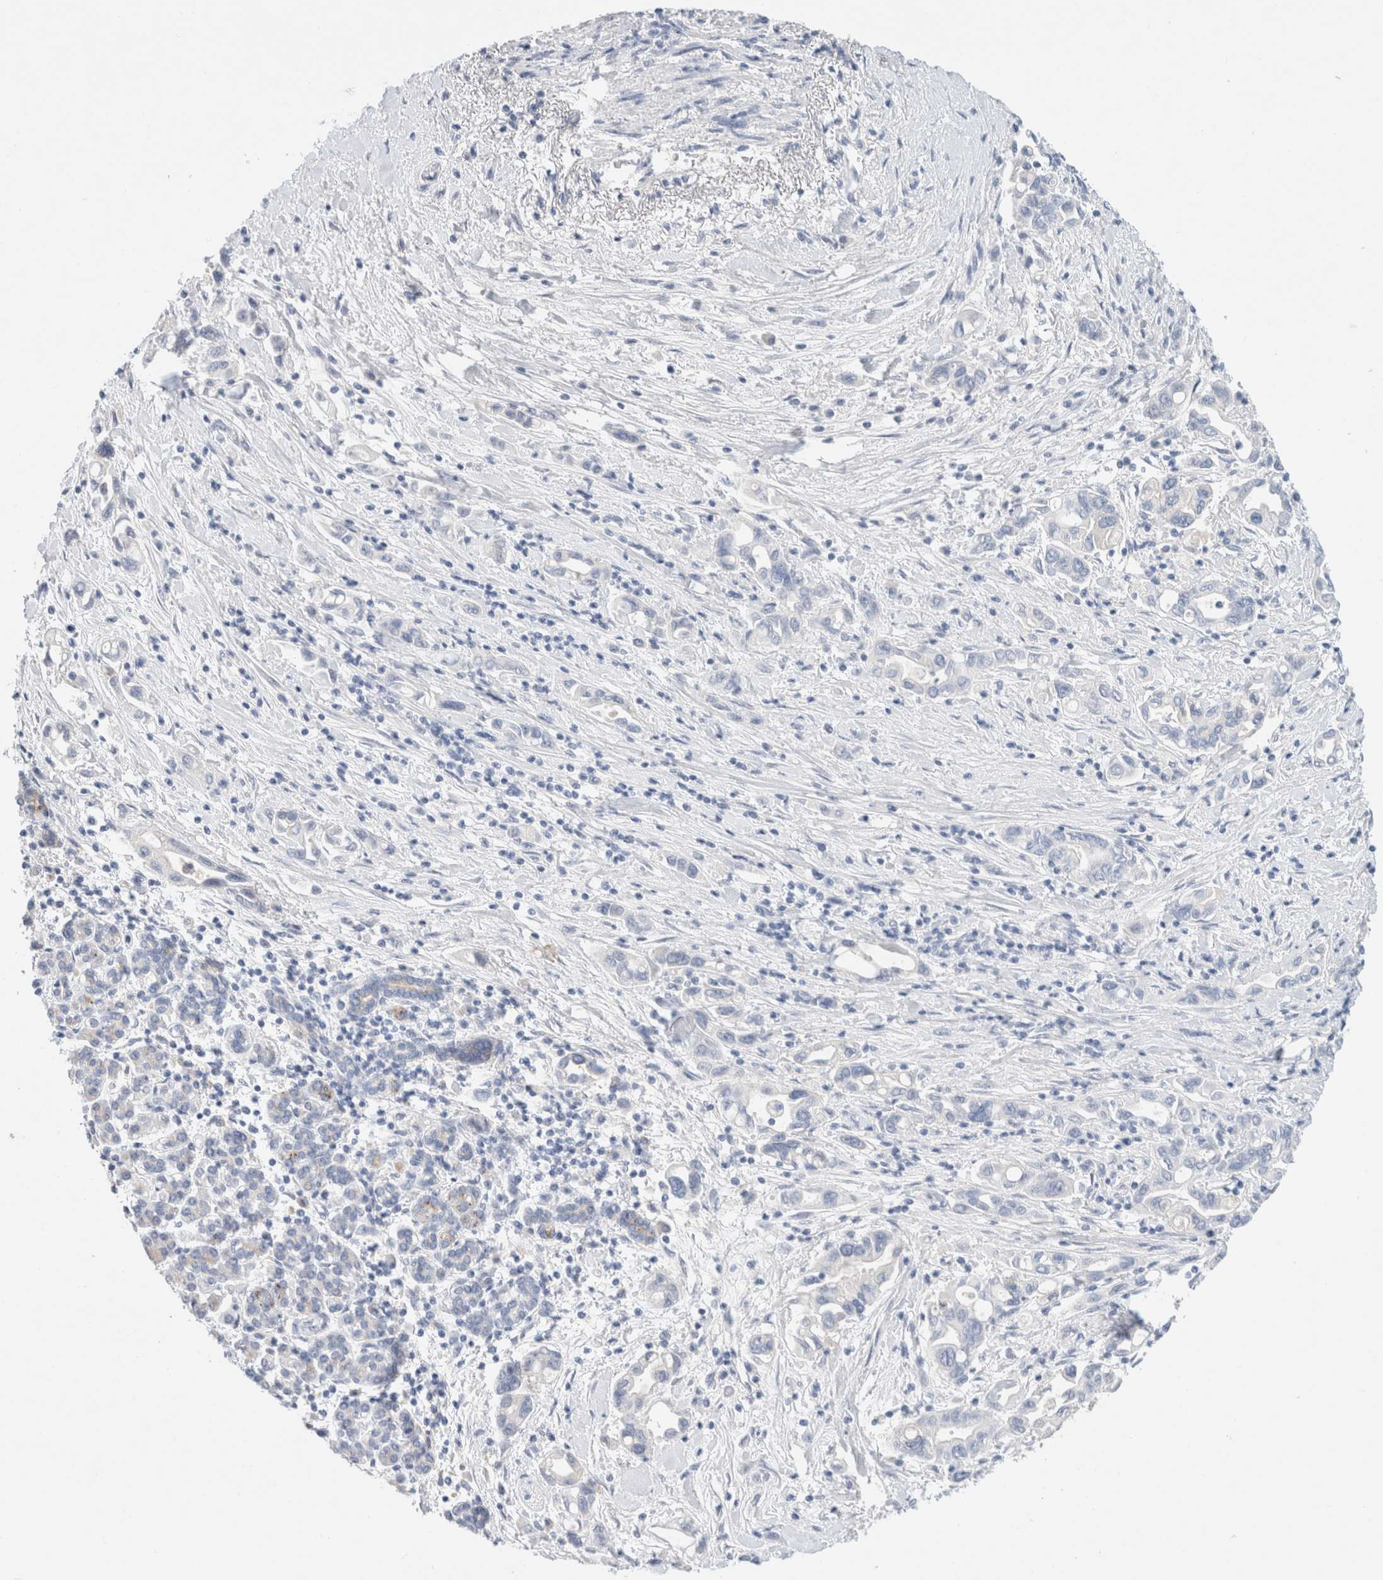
{"staining": {"intensity": "negative", "quantity": "none", "location": "none"}, "tissue": "pancreatic cancer", "cell_type": "Tumor cells", "image_type": "cancer", "snomed": [{"axis": "morphology", "description": "Adenocarcinoma, NOS"}, {"axis": "topography", "description": "Pancreas"}], "caption": "Tumor cells show no significant staining in adenocarcinoma (pancreatic).", "gene": "CPQ", "patient": {"sex": "female", "age": 57}}